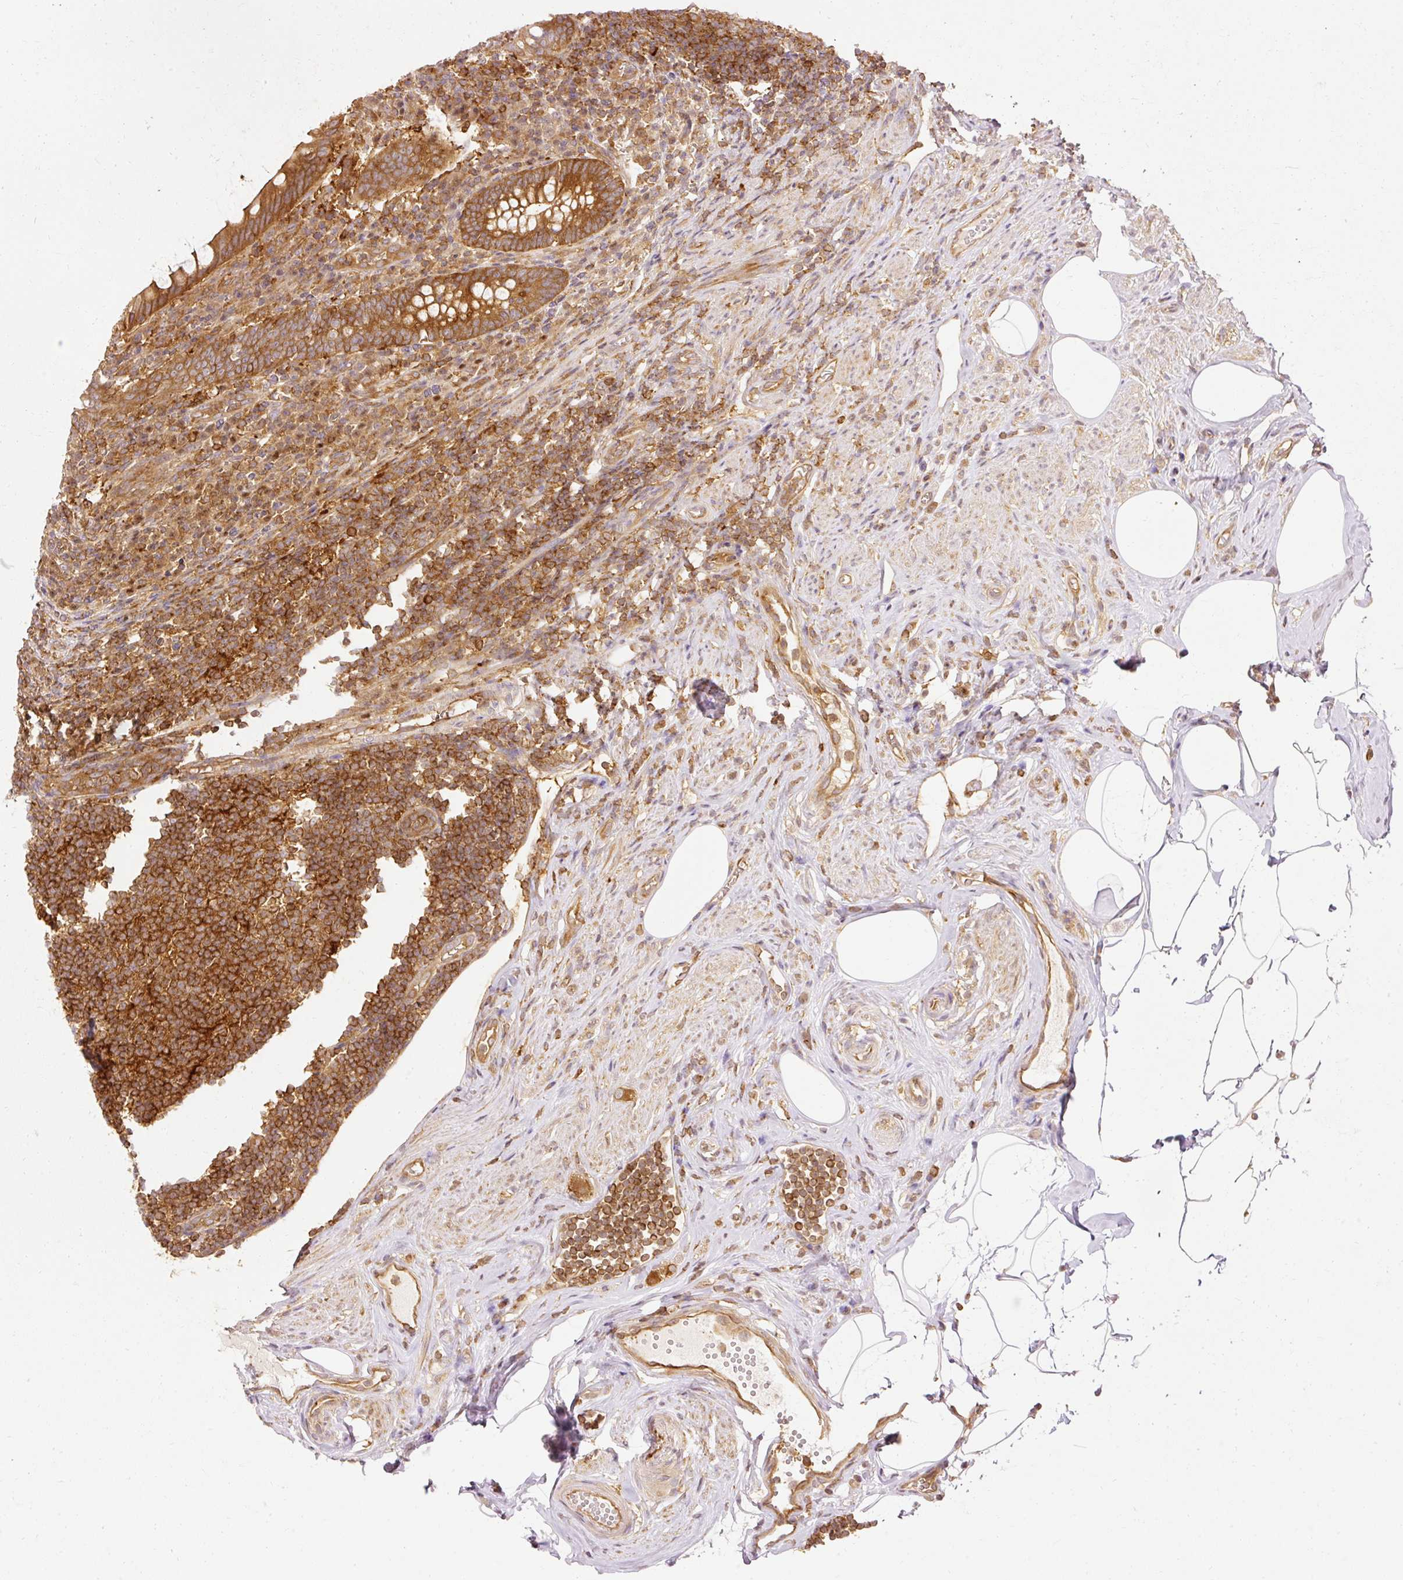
{"staining": {"intensity": "strong", "quantity": ">75%", "location": "cytoplasmic/membranous"}, "tissue": "appendix", "cell_type": "Glandular cells", "image_type": "normal", "snomed": [{"axis": "morphology", "description": "Normal tissue, NOS"}, {"axis": "topography", "description": "Appendix"}], "caption": "Benign appendix was stained to show a protein in brown. There is high levels of strong cytoplasmic/membranous staining in about >75% of glandular cells. The protein is shown in brown color, while the nuclei are stained blue.", "gene": "ARMH3", "patient": {"sex": "female", "age": 56}}